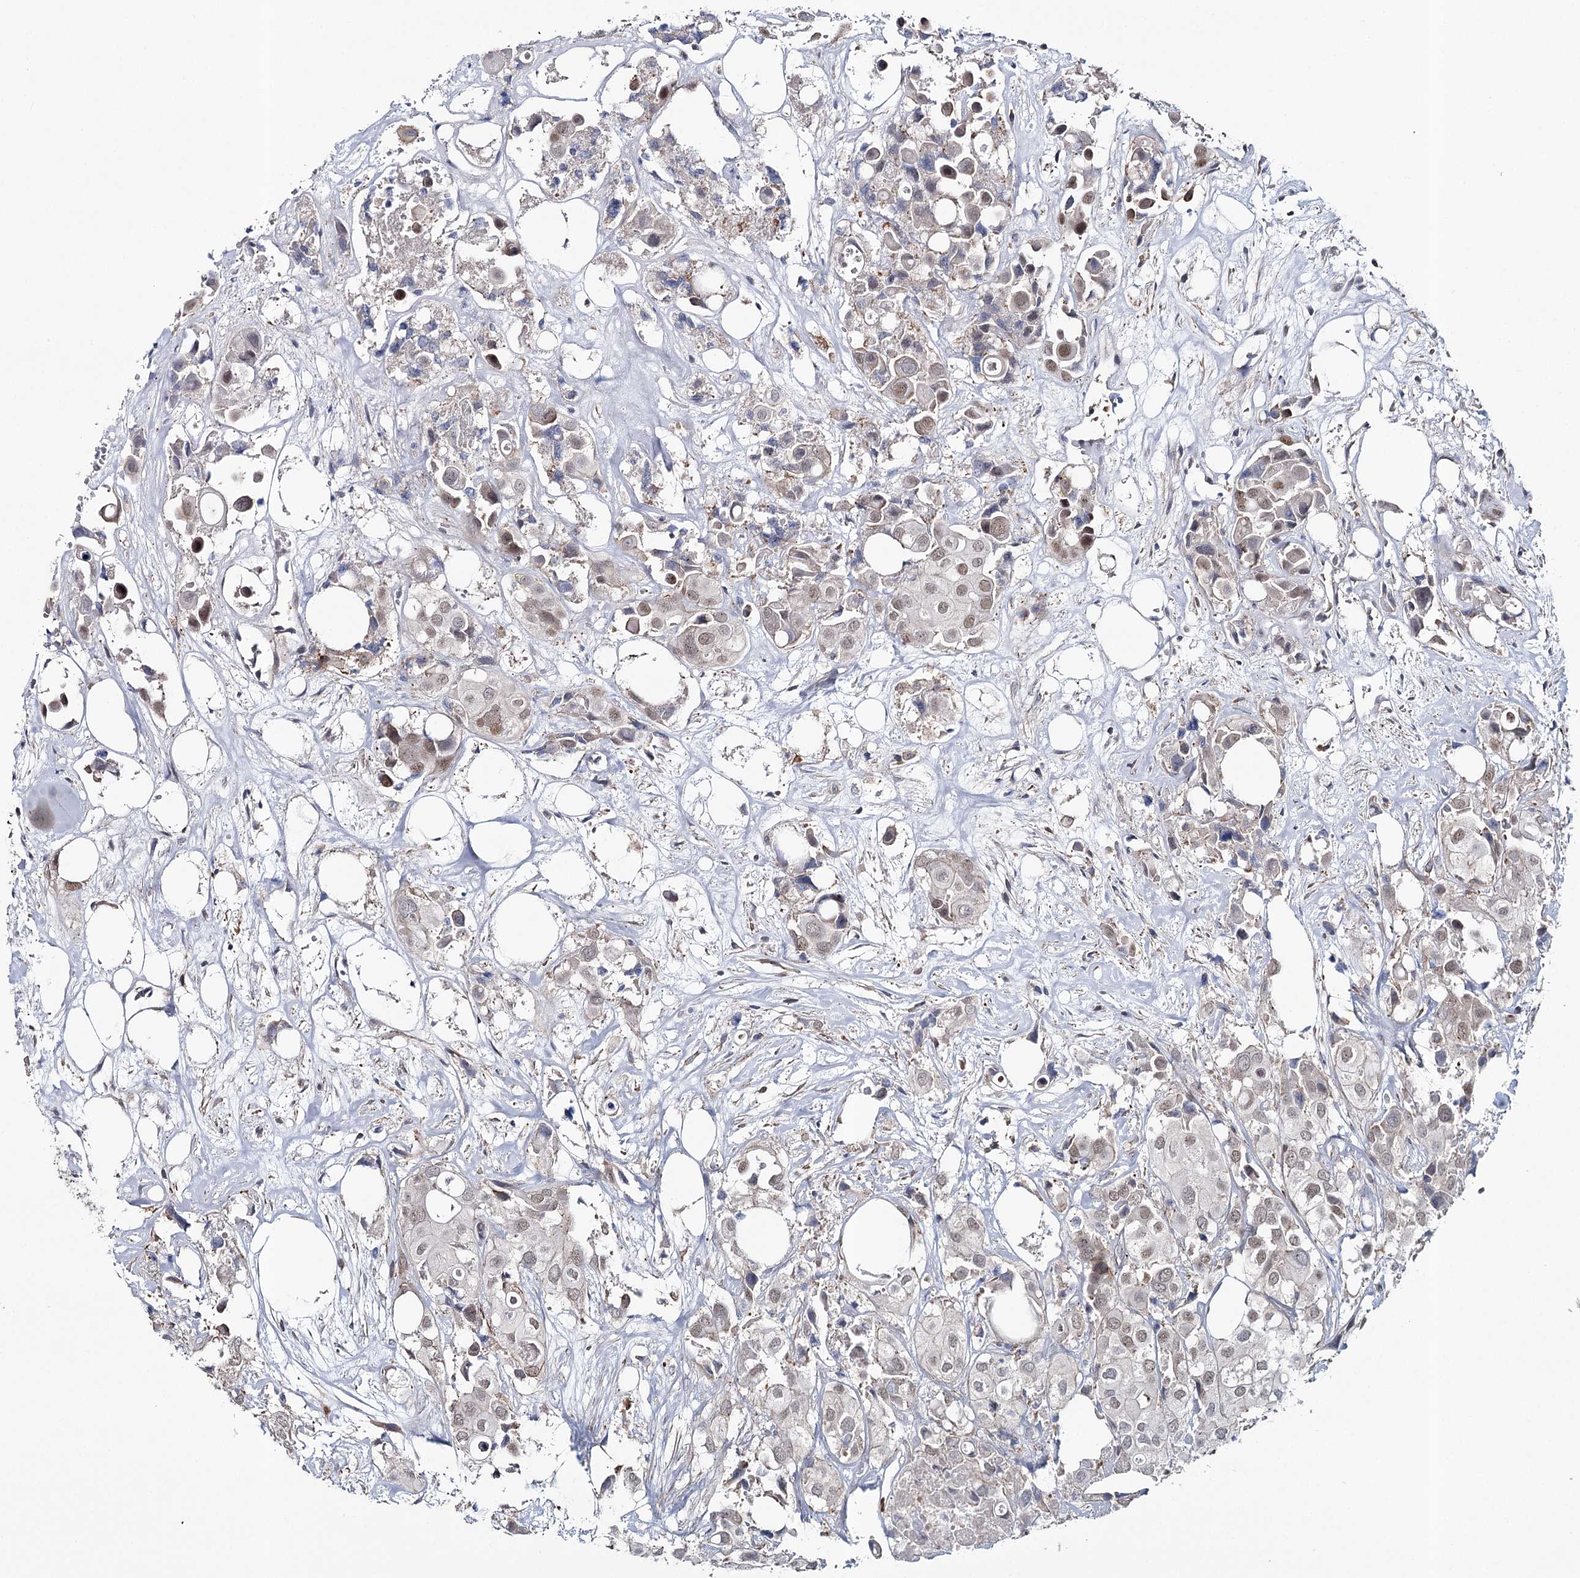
{"staining": {"intensity": "weak", "quantity": "<25%", "location": "nuclear"}, "tissue": "urothelial cancer", "cell_type": "Tumor cells", "image_type": "cancer", "snomed": [{"axis": "morphology", "description": "Urothelial carcinoma, High grade"}, {"axis": "topography", "description": "Urinary bladder"}], "caption": "Immunohistochemistry (IHC) micrograph of human high-grade urothelial carcinoma stained for a protein (brown), which exhibits no staining in tumor cells. Nuclei are stained in blue.", "gene": "ZC3H8", "patient": {"sex": "male", "age": 64}}